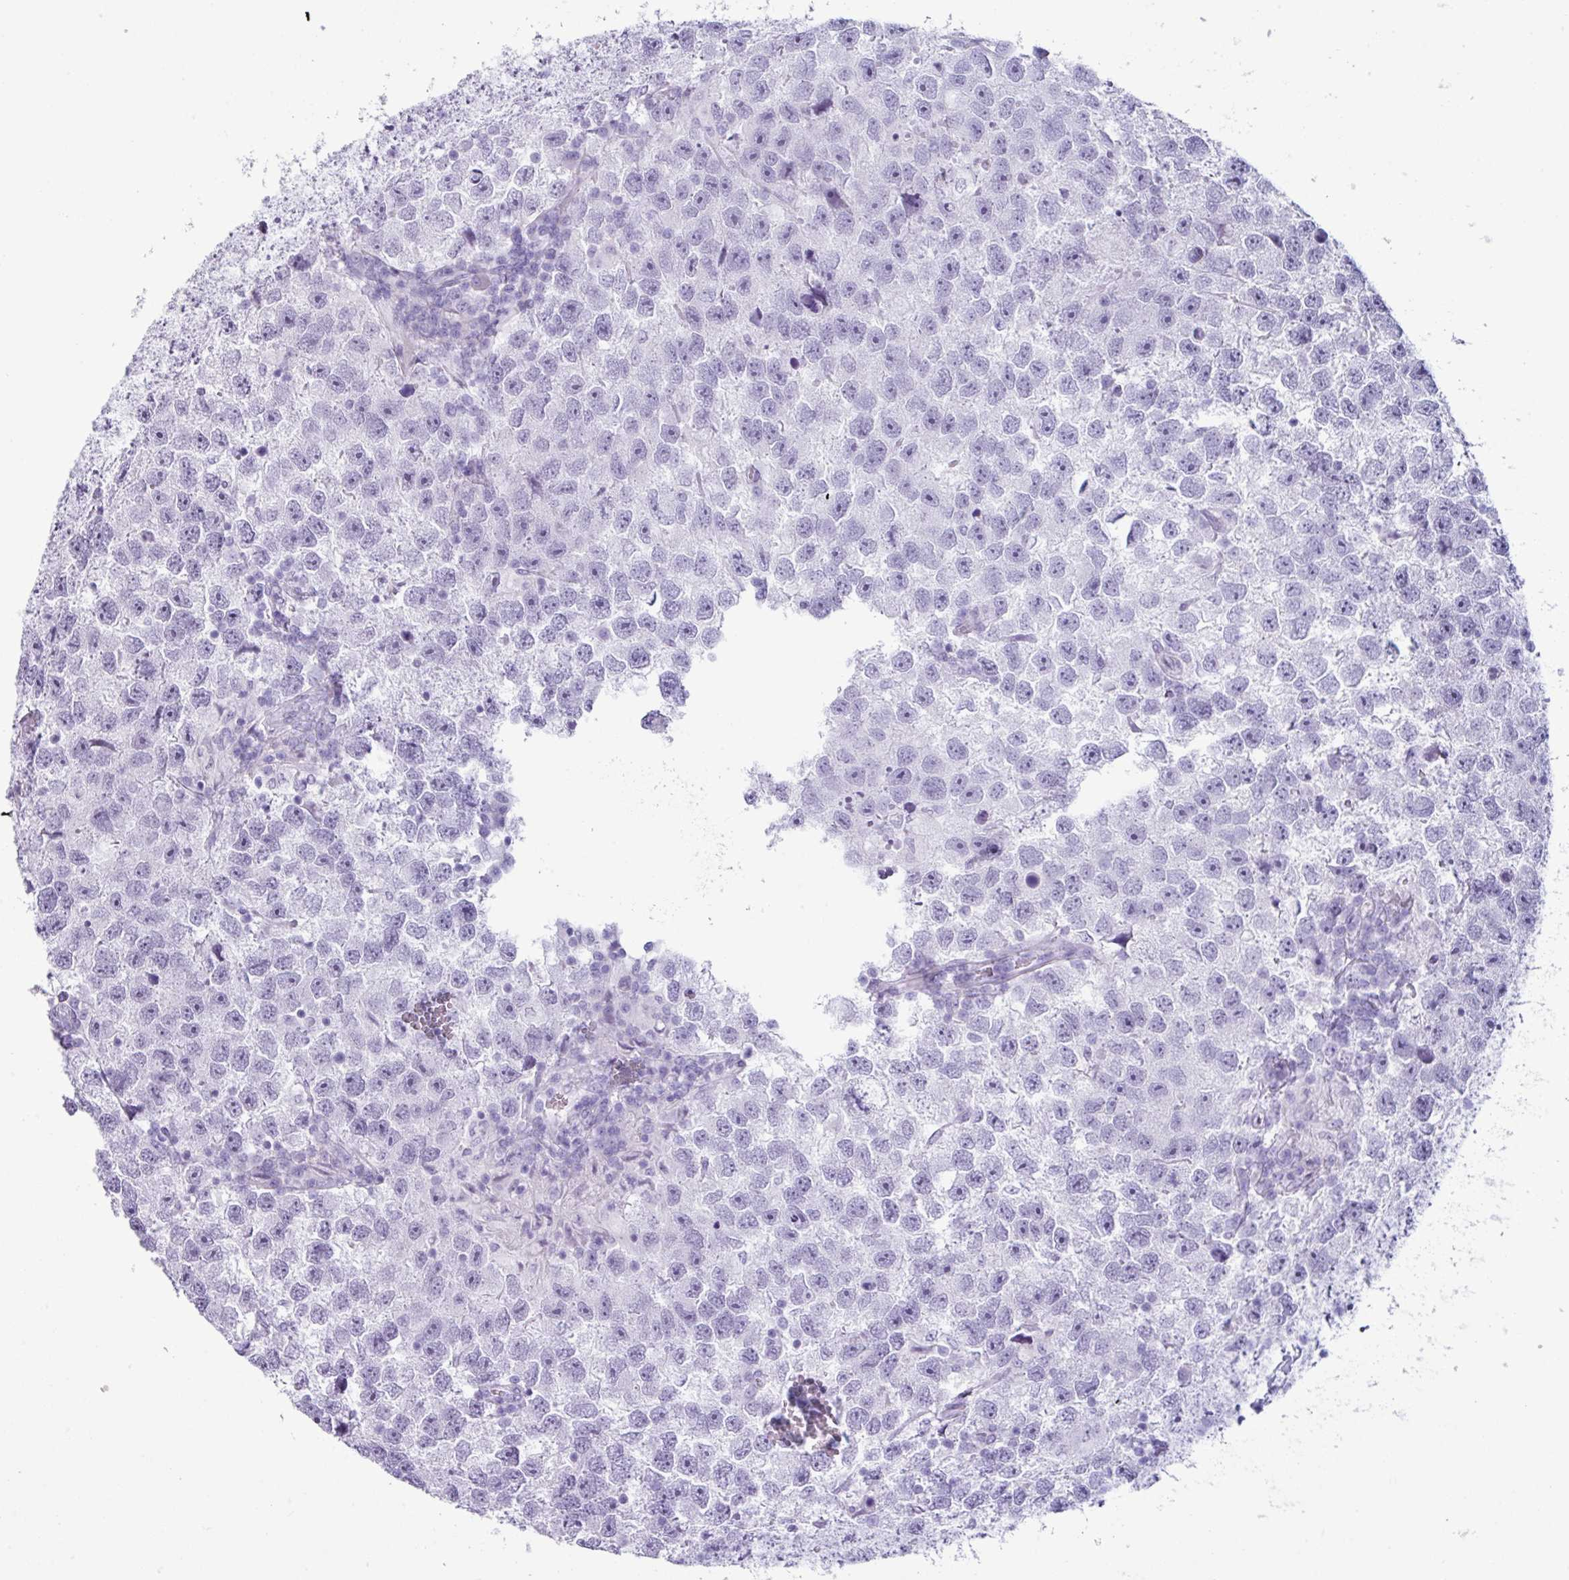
{"staining": {"intensity": "negative", "quantity": "none", "location": "none"}, "tissue": "testis cancer", "cell_type": "Tumor cells", "image_type": "cancer", "snomed": [{"axis": "morphology", "description": "Seminoma, NOS"}, {"axis": "topography", "description": "Testis"}], "caption": "IHC of human seminoma (testis) shows no positivity in tumor cells.", "gene": "SCT", "patient": {"sex": "male", "age": 26}}